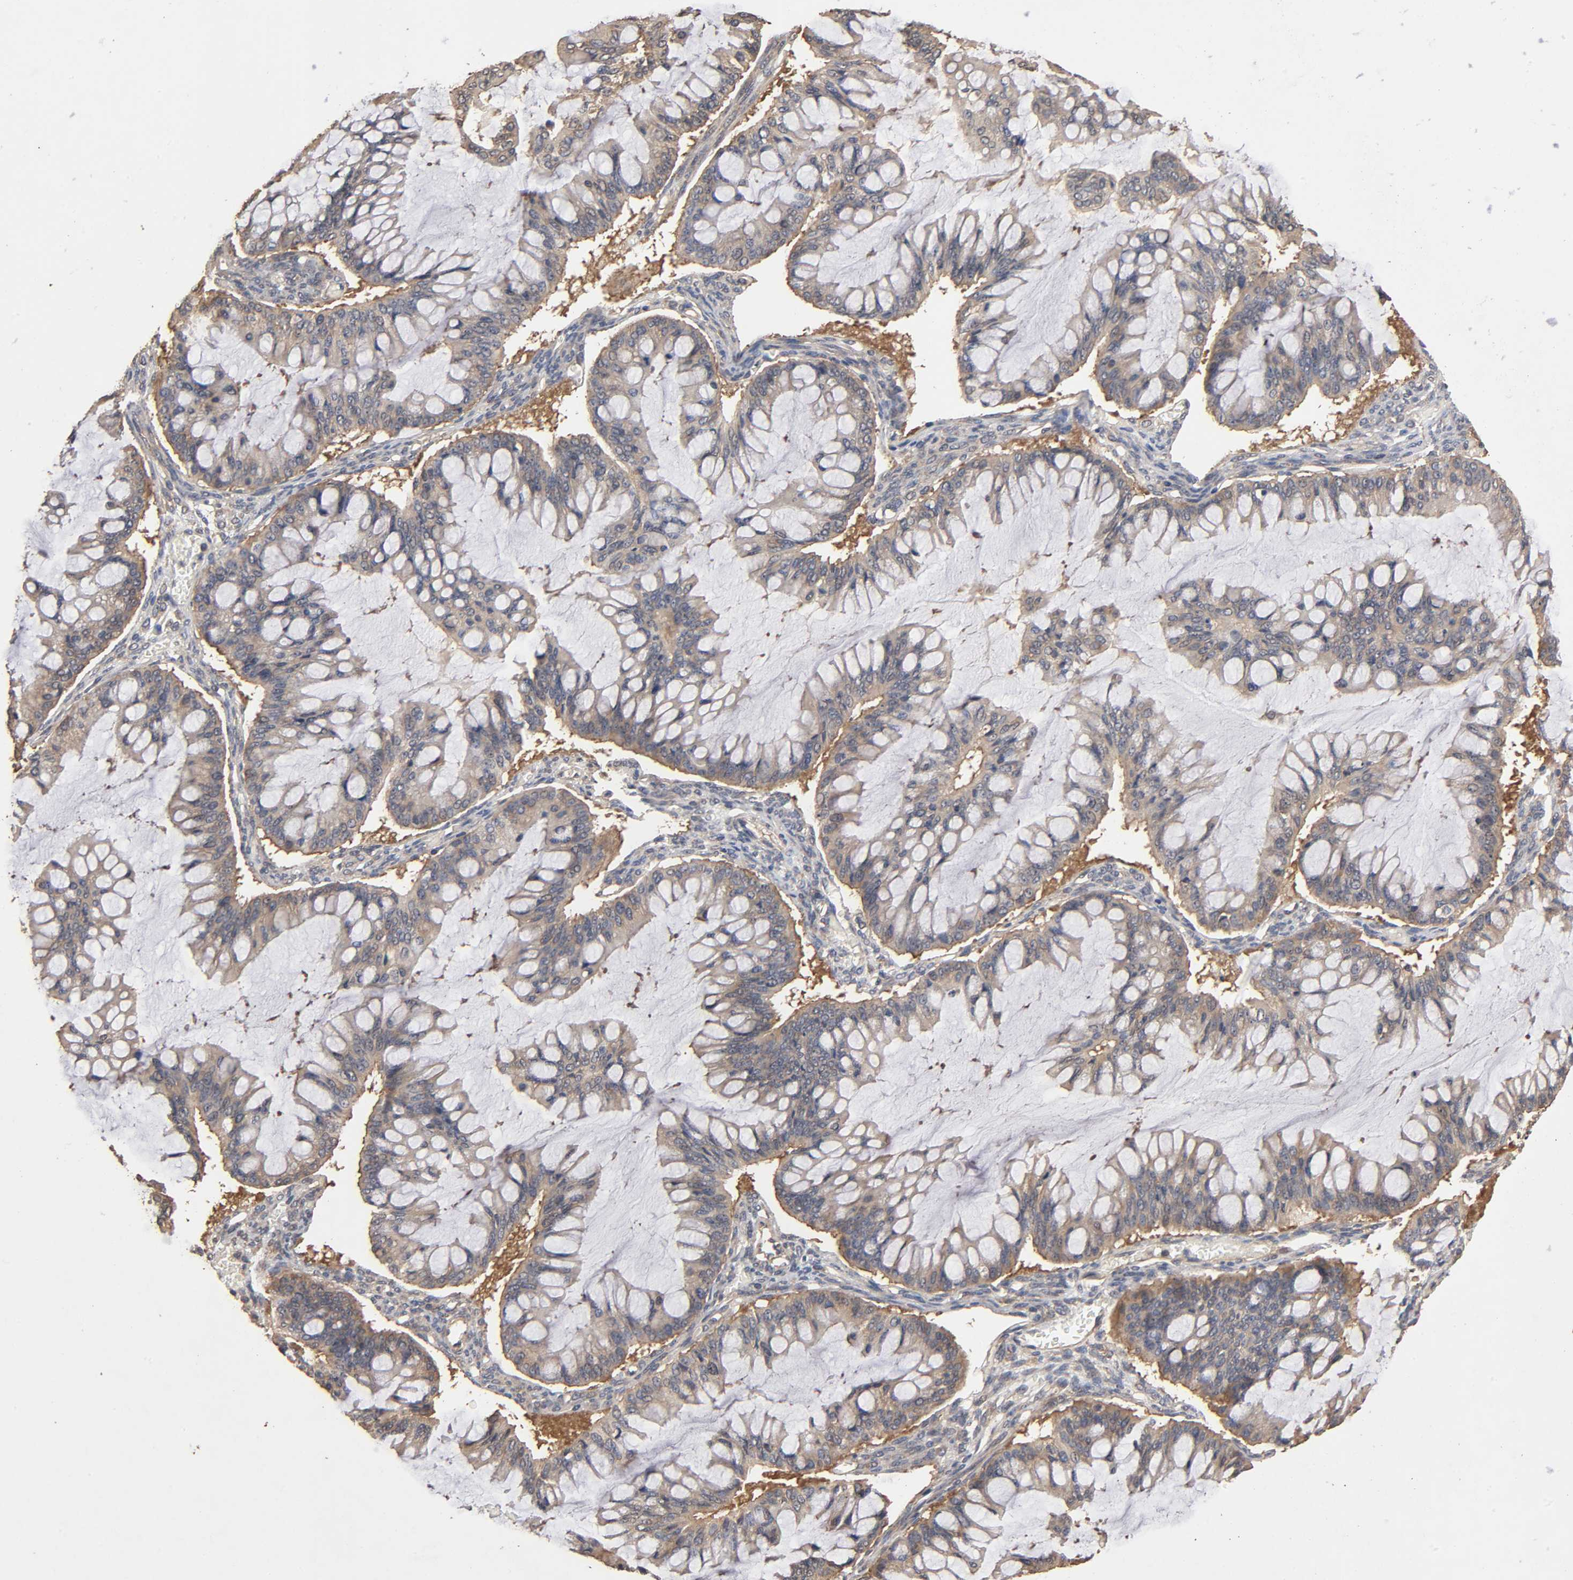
{"staining": {"intensity": "weak", "quantity": ">75%", "location": "cytoplasmic/membranous"}, "tissue": "ovarian cancer", "cell_type": "Tumor cells", "image_type": "cancer", "snomed": [{"axis": "morphology", "description": "Cystadenocarcinoma, mucinous, NOS"}, {"axis": "topography", "description": "Ovary"}], "caption": "Brown immunohistochemical staining in human ovarian cancer reveals weak cytoplasmic/membranous staining in about >75% of tumor cells. The protein of interest is shown in brown color, while the nuclei are stained blue.", "gene": "ARHGEF7", "patient": {"sex": "female", "age": 73}}